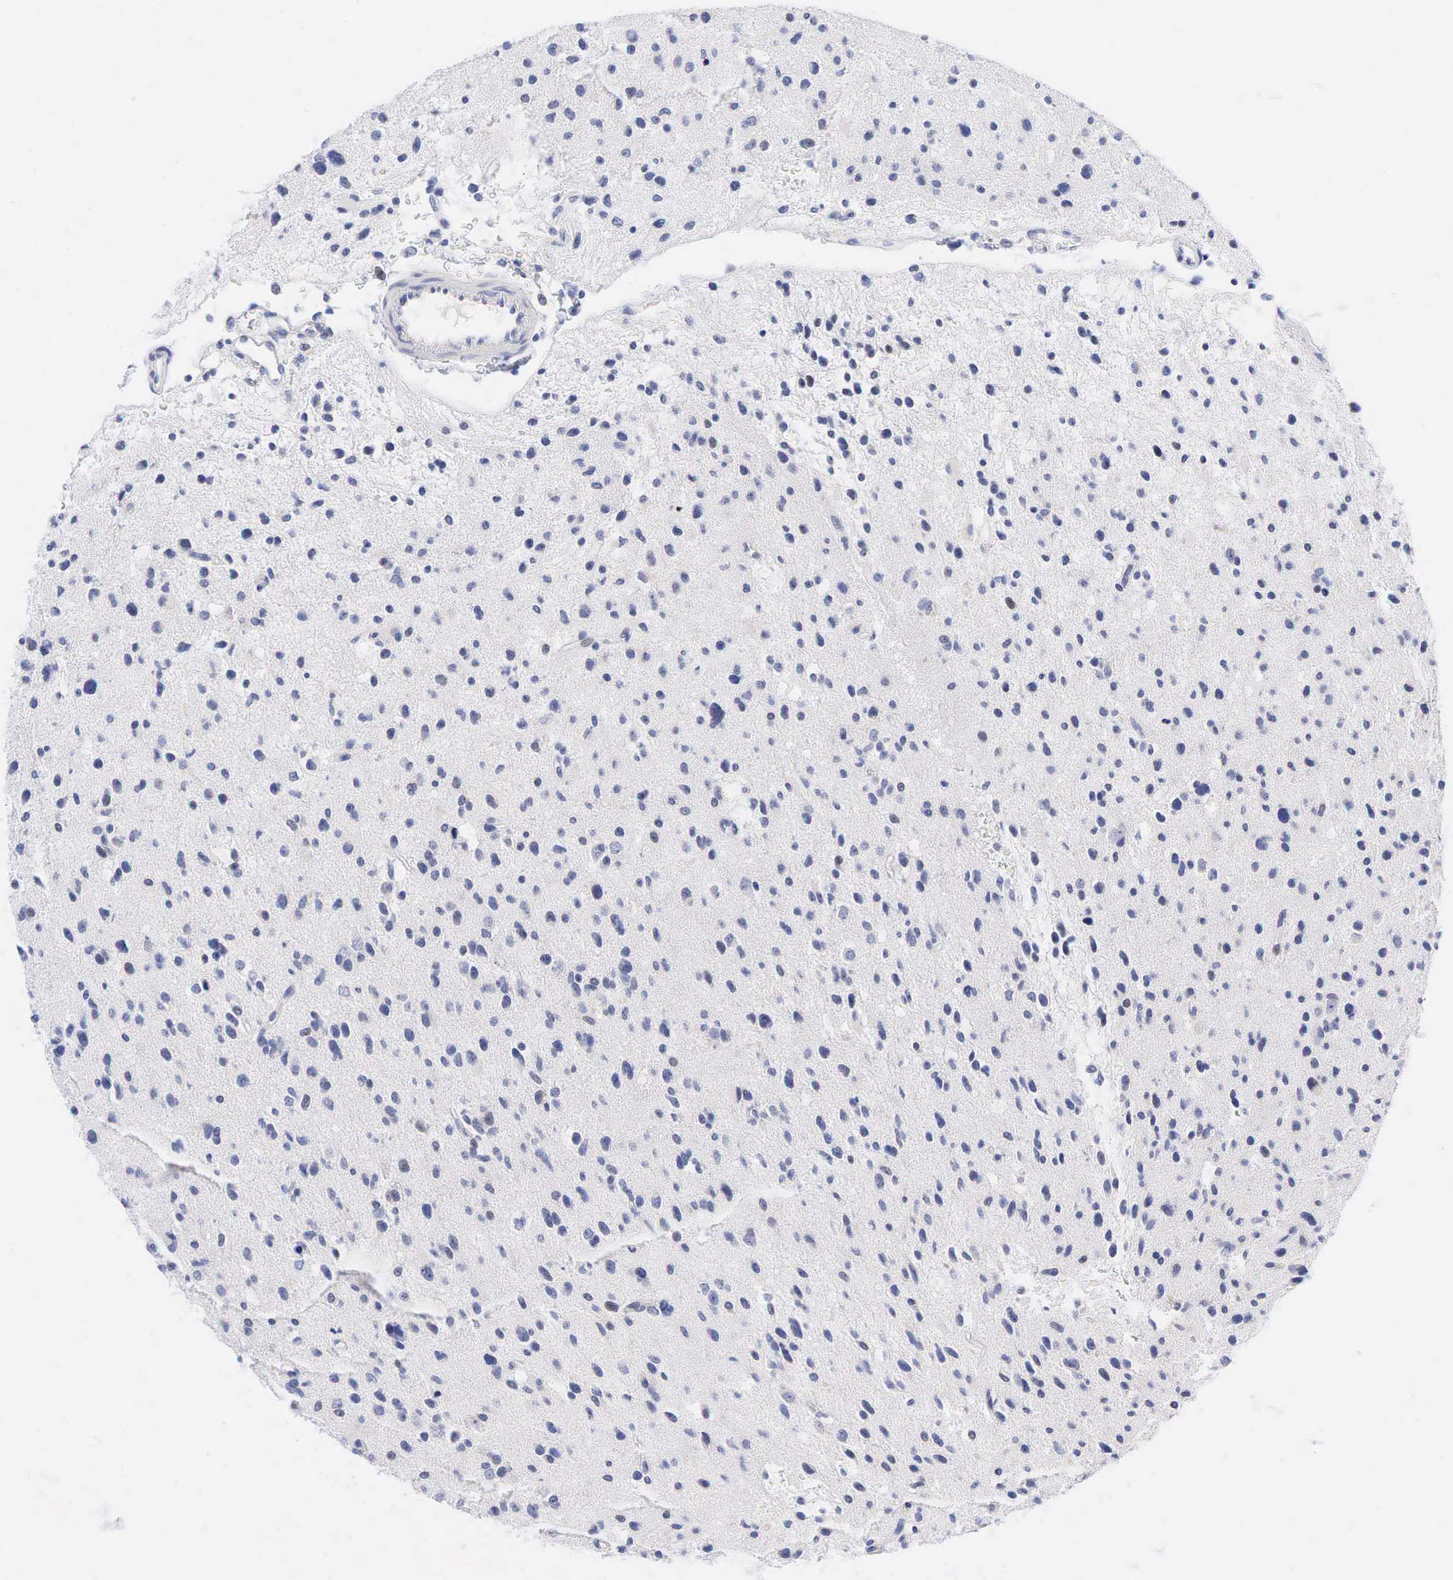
{"staining": {"intensity": "negative", "quantity": "none", "location": "none"}, "tissue": "glioma", "cell_type": "Tumor cells", "image_type": "cancer", "snomed": [{"axis": "morphology", "description": "Glioma, malignant, Low grade"}, {"axis": "topography", "description": "Brain"}], "caption": "Tumor cells show no significant staining in malignant glioma (low-grade). (DAB (3,3'-diaminobenzidine) immunohistochemistry visualized using brightfield microscopy, high magnification).", "gene": "AR", "patient": {"sex": "female", "age": 46}}